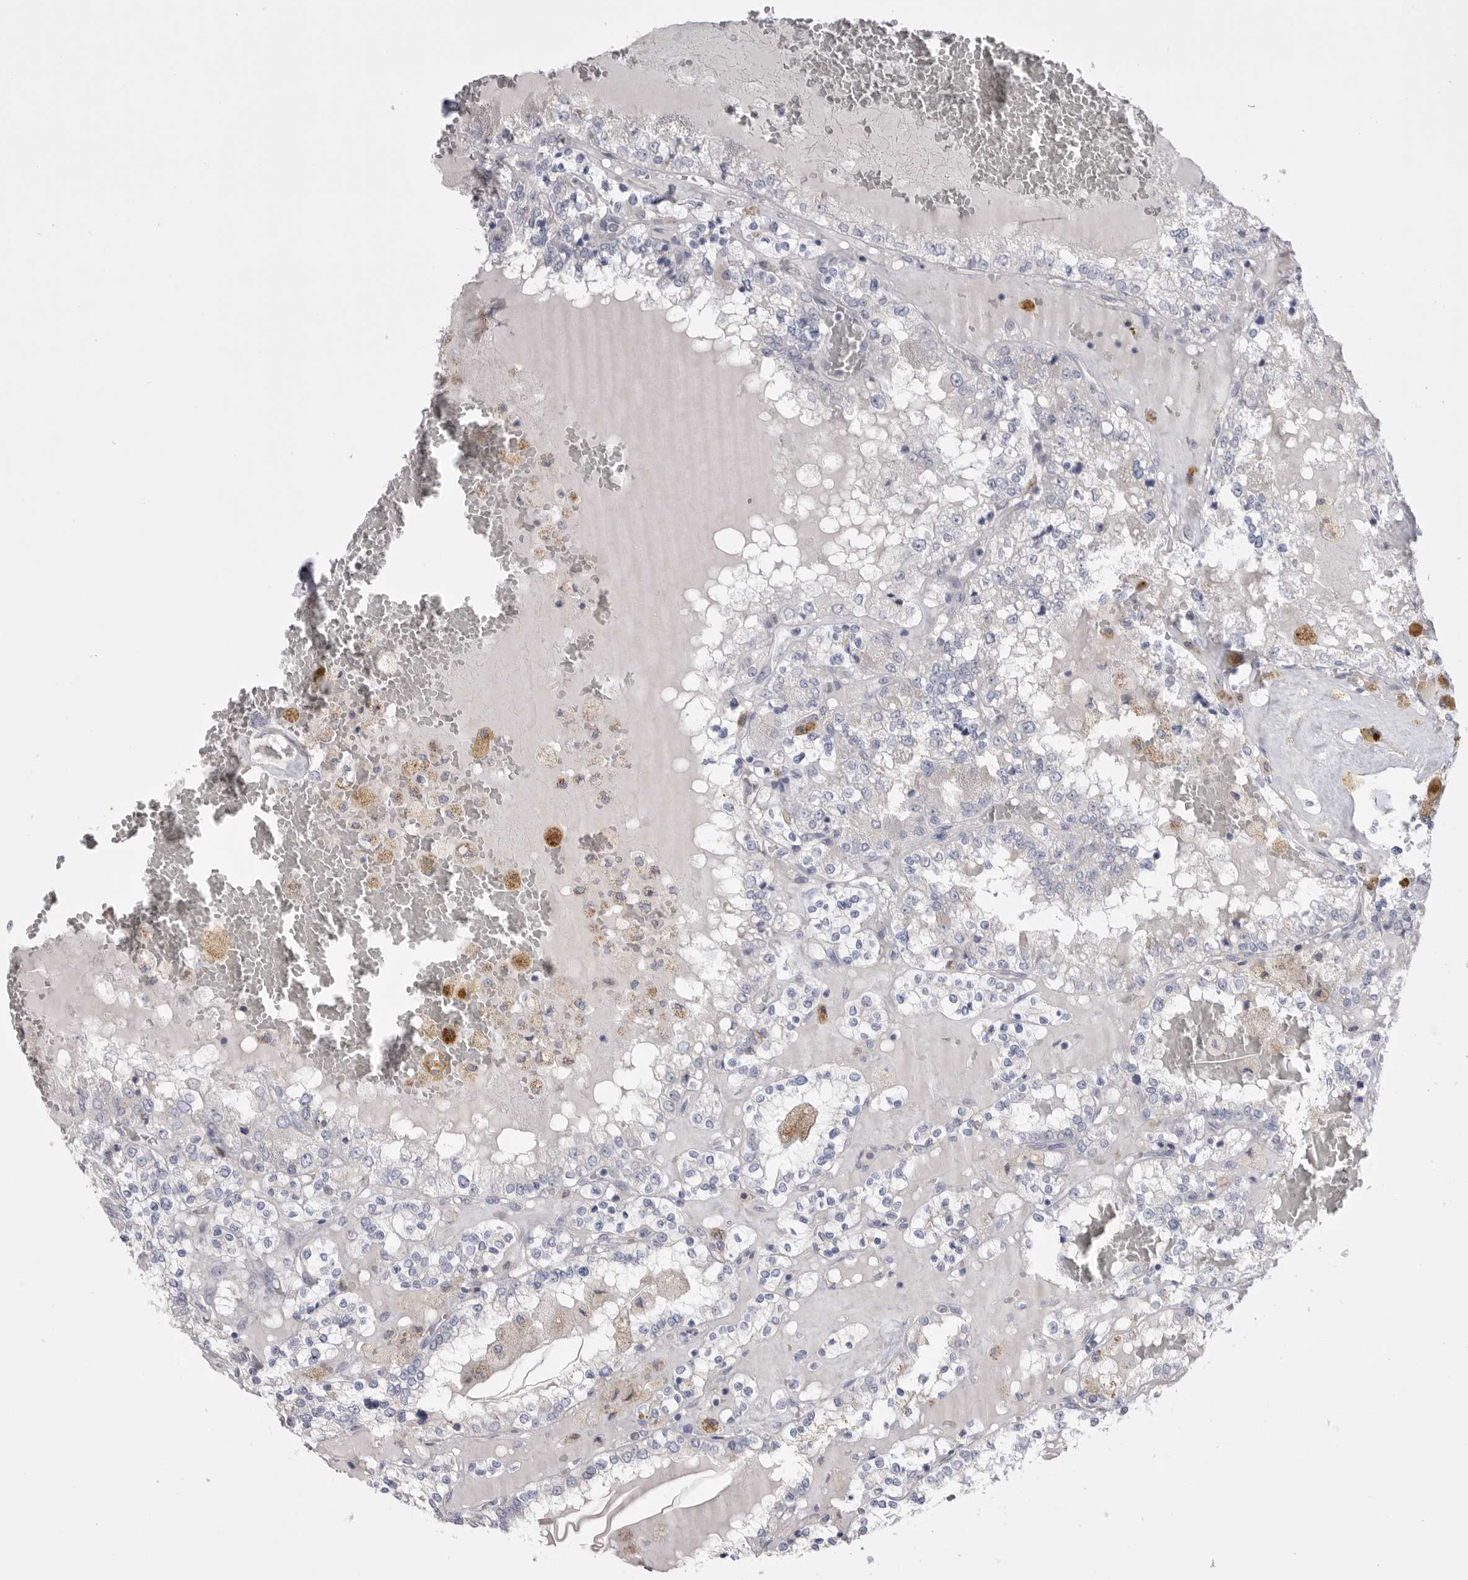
{"staining": {"intensity": "negative", "quantity": "none", "location": "none"}, "tissue": "renal cancer", "cell_type": "Tumor cells", "image_type": "cancer", "snomed": [{"axis": "morphology", "description": "Adenocarcinoma, NOS"}, {"axis": "topography", "description": "Kidney"}], "caption": "Histopathology image shows no protein expression in tumor cells of renal adenocarcinoma tissue.", "gene": "CCDC126", "patient": {"sex": "female", "age": 56}}